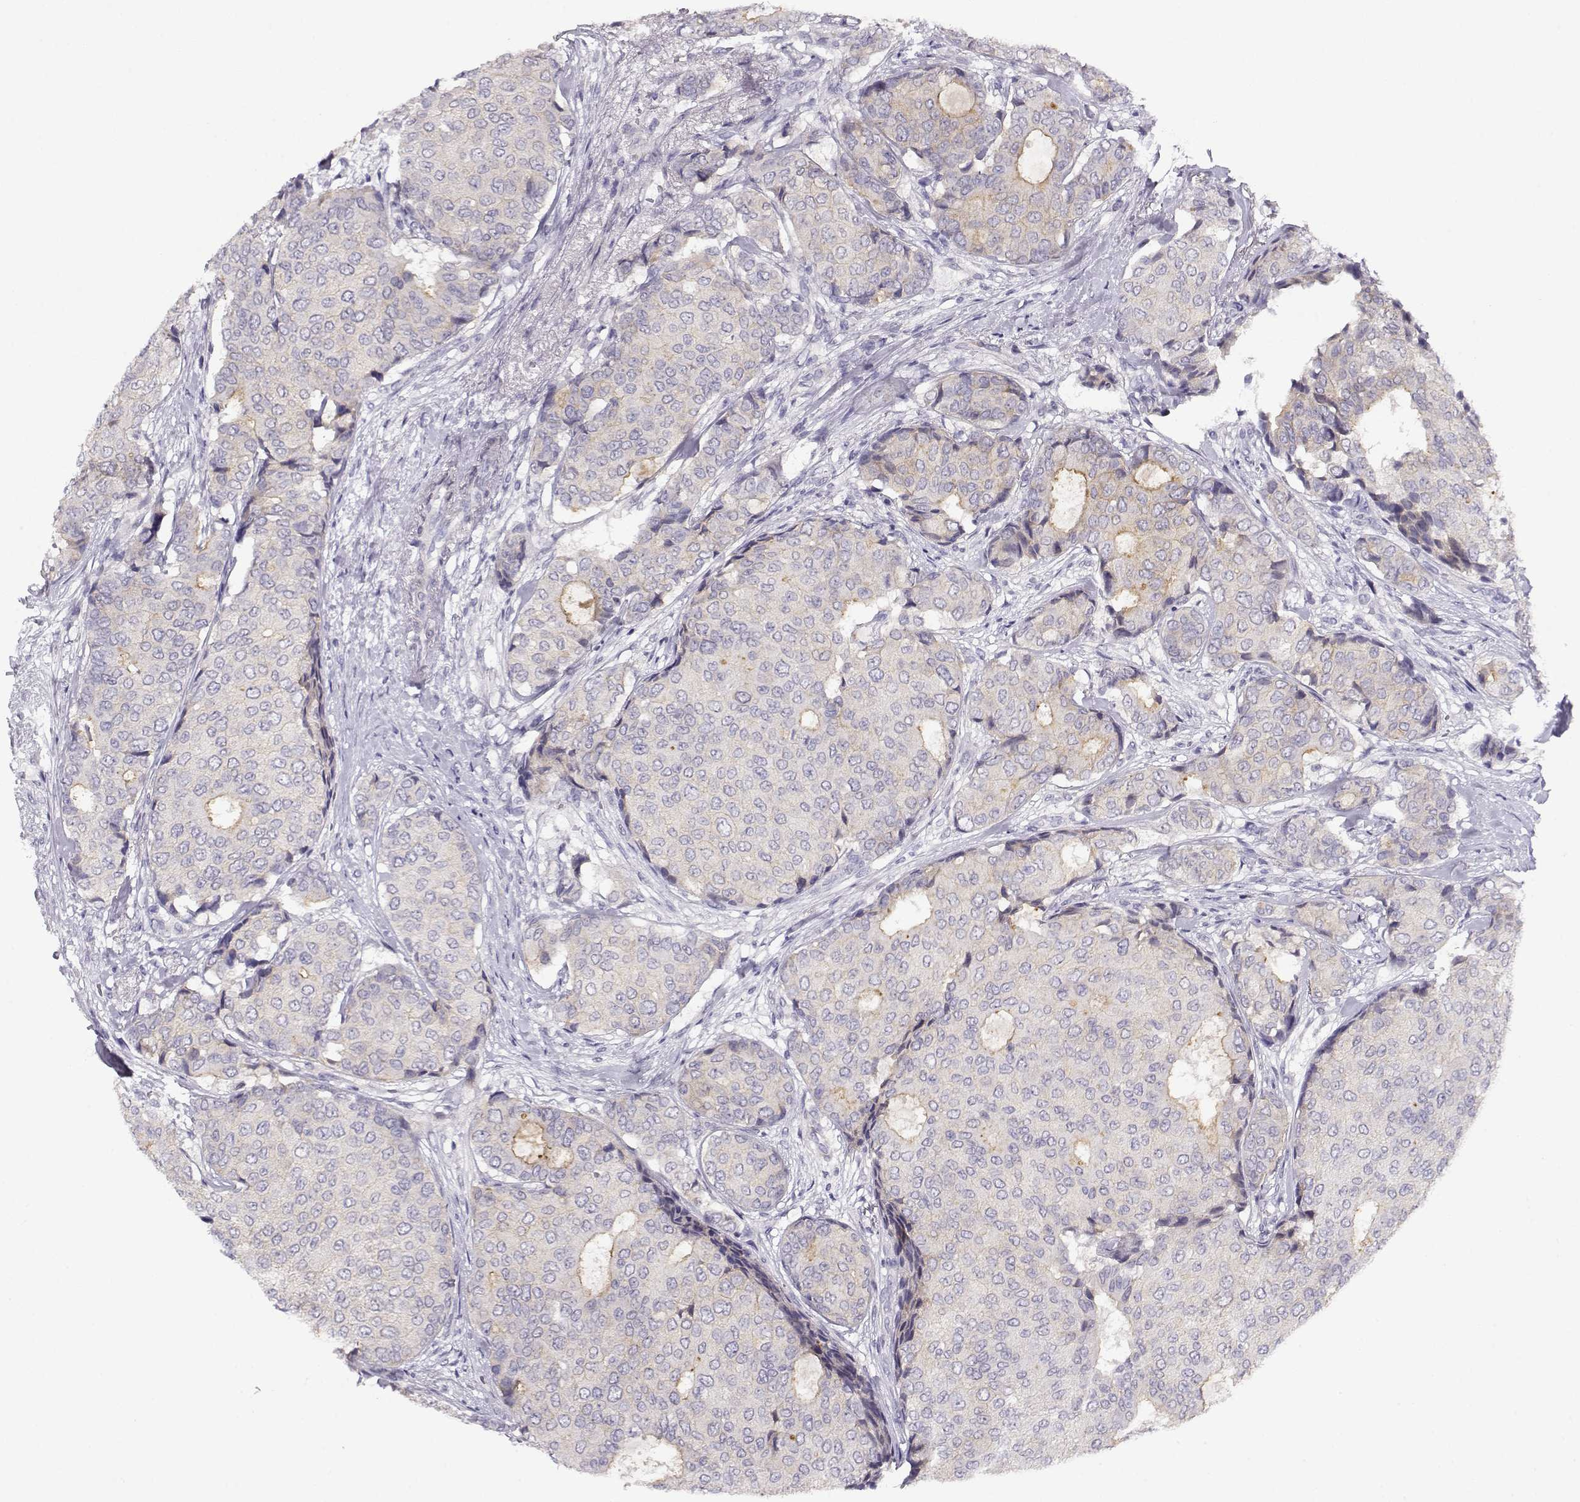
{"staining": {"intensity": "moderate", "quantity": "<25%", "location": "cytoplasmic/membranous"}, "tissue": "breast cancer", "cell_type": "Tumor cells", "image_type": "cancer", "snomed": [{"axis": "morphology", "description": "Duct carcinoma"}, {"axis": "topography", "description": "Breast"}], "caption": "Immunohistochemistry (IHC) of human breast cancer exhibits low levels of moderate cytoplasmic/membranous positivity in approximately <25% of tumor cells.", "gene": "CRX", "patient": {"sex": "female", "age": 75}}